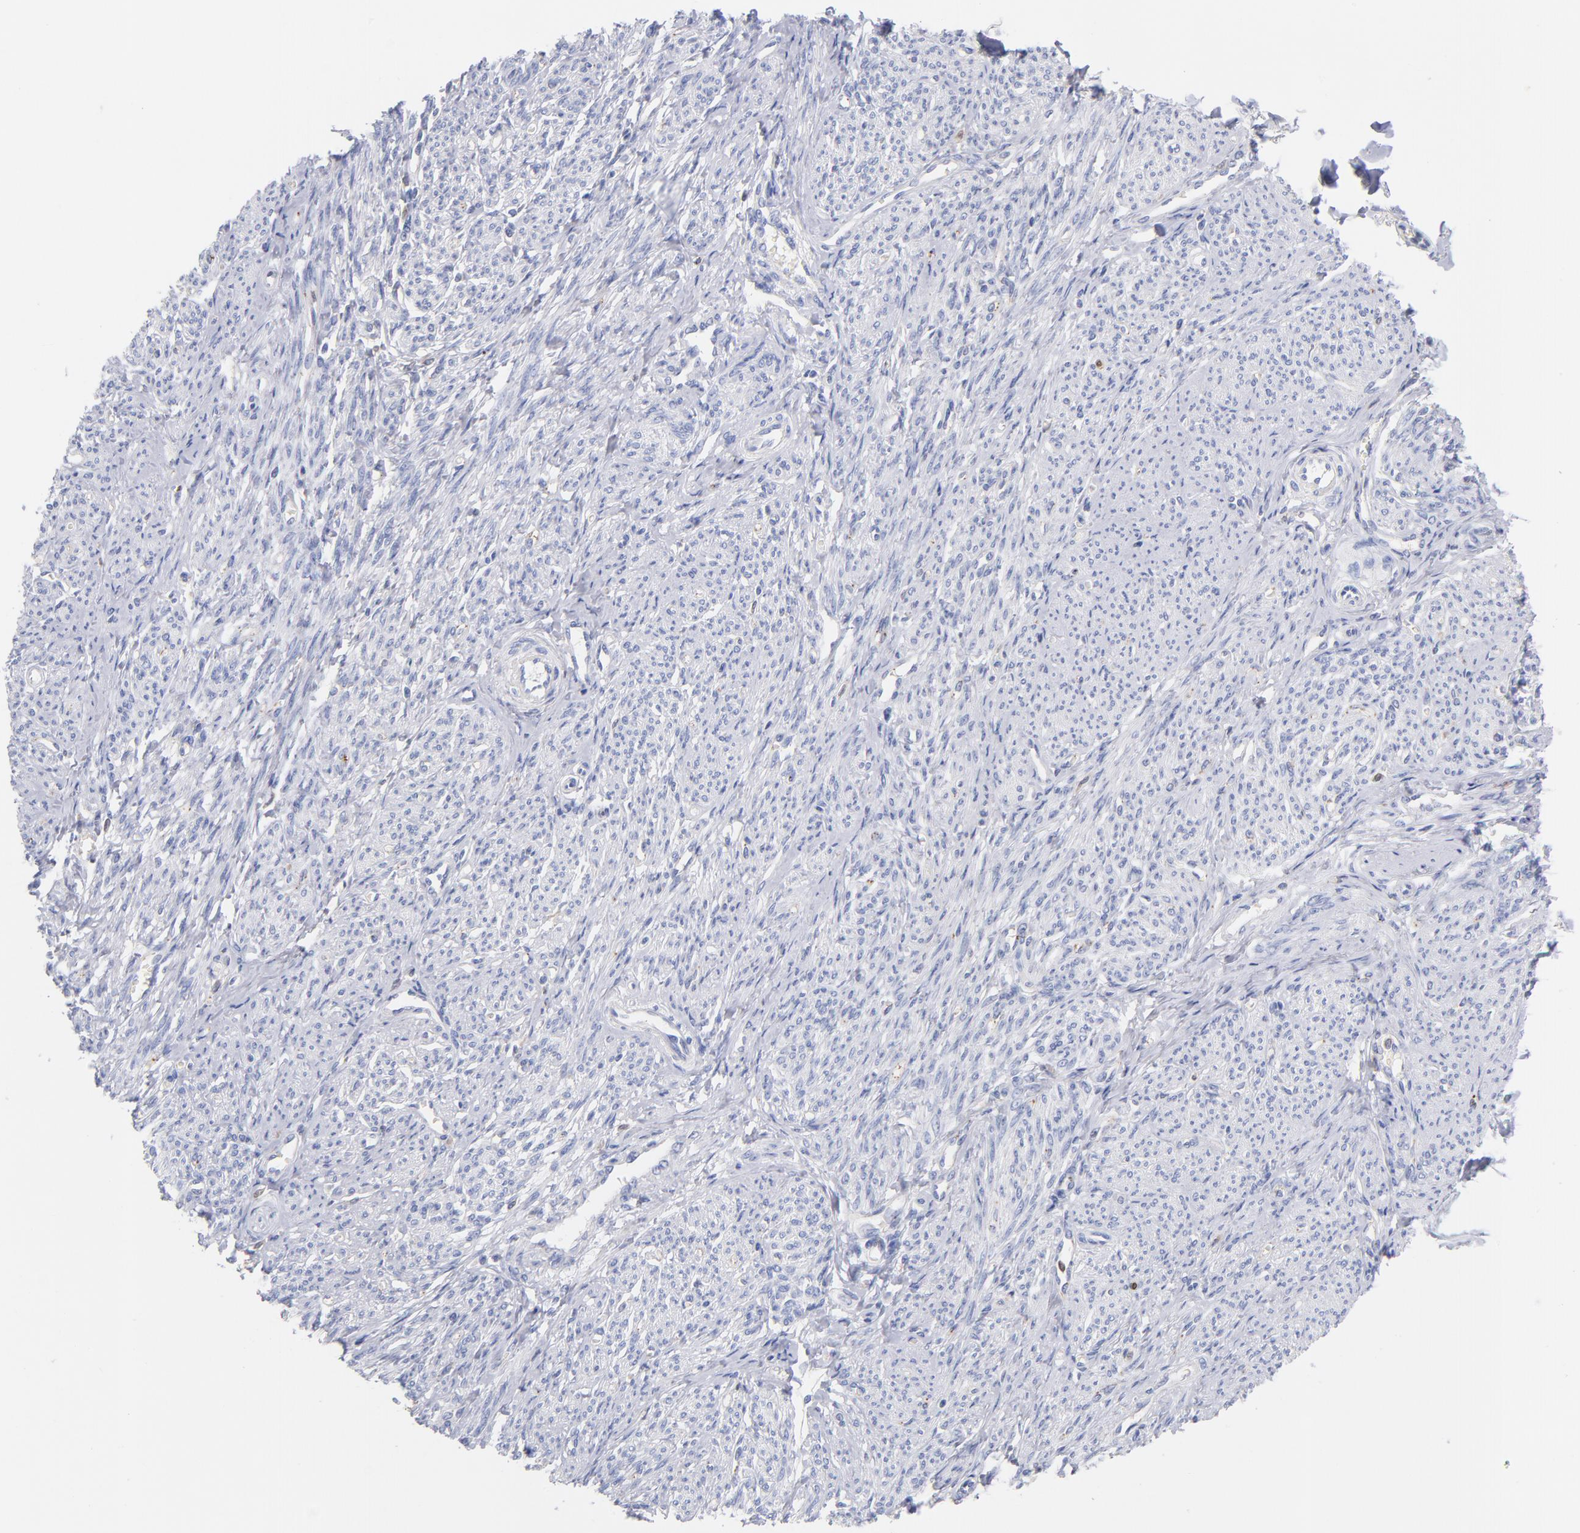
{"staining": {"intensity": "negative", "quantity": "none", "location": "none"}, "tissue": "smooth muscle", "cell_type": "Smooth muscle cells", "image_type": "normal", "snomed": [{"axis": "morphology", "description": "Normal tissue, NOS"}, {"axis": "topography", "description": "Smooth muscle"}], "caption": "A micrograph of smooth muscle stained for a protein shows no brown staining in smooth muscle cells. (DAB (3,3'-diaminobenzidine) IHC visualized using brightfield microscopy, high magnification).", "gene": "BID", "patient": {"sex": "female", "age": 65}}